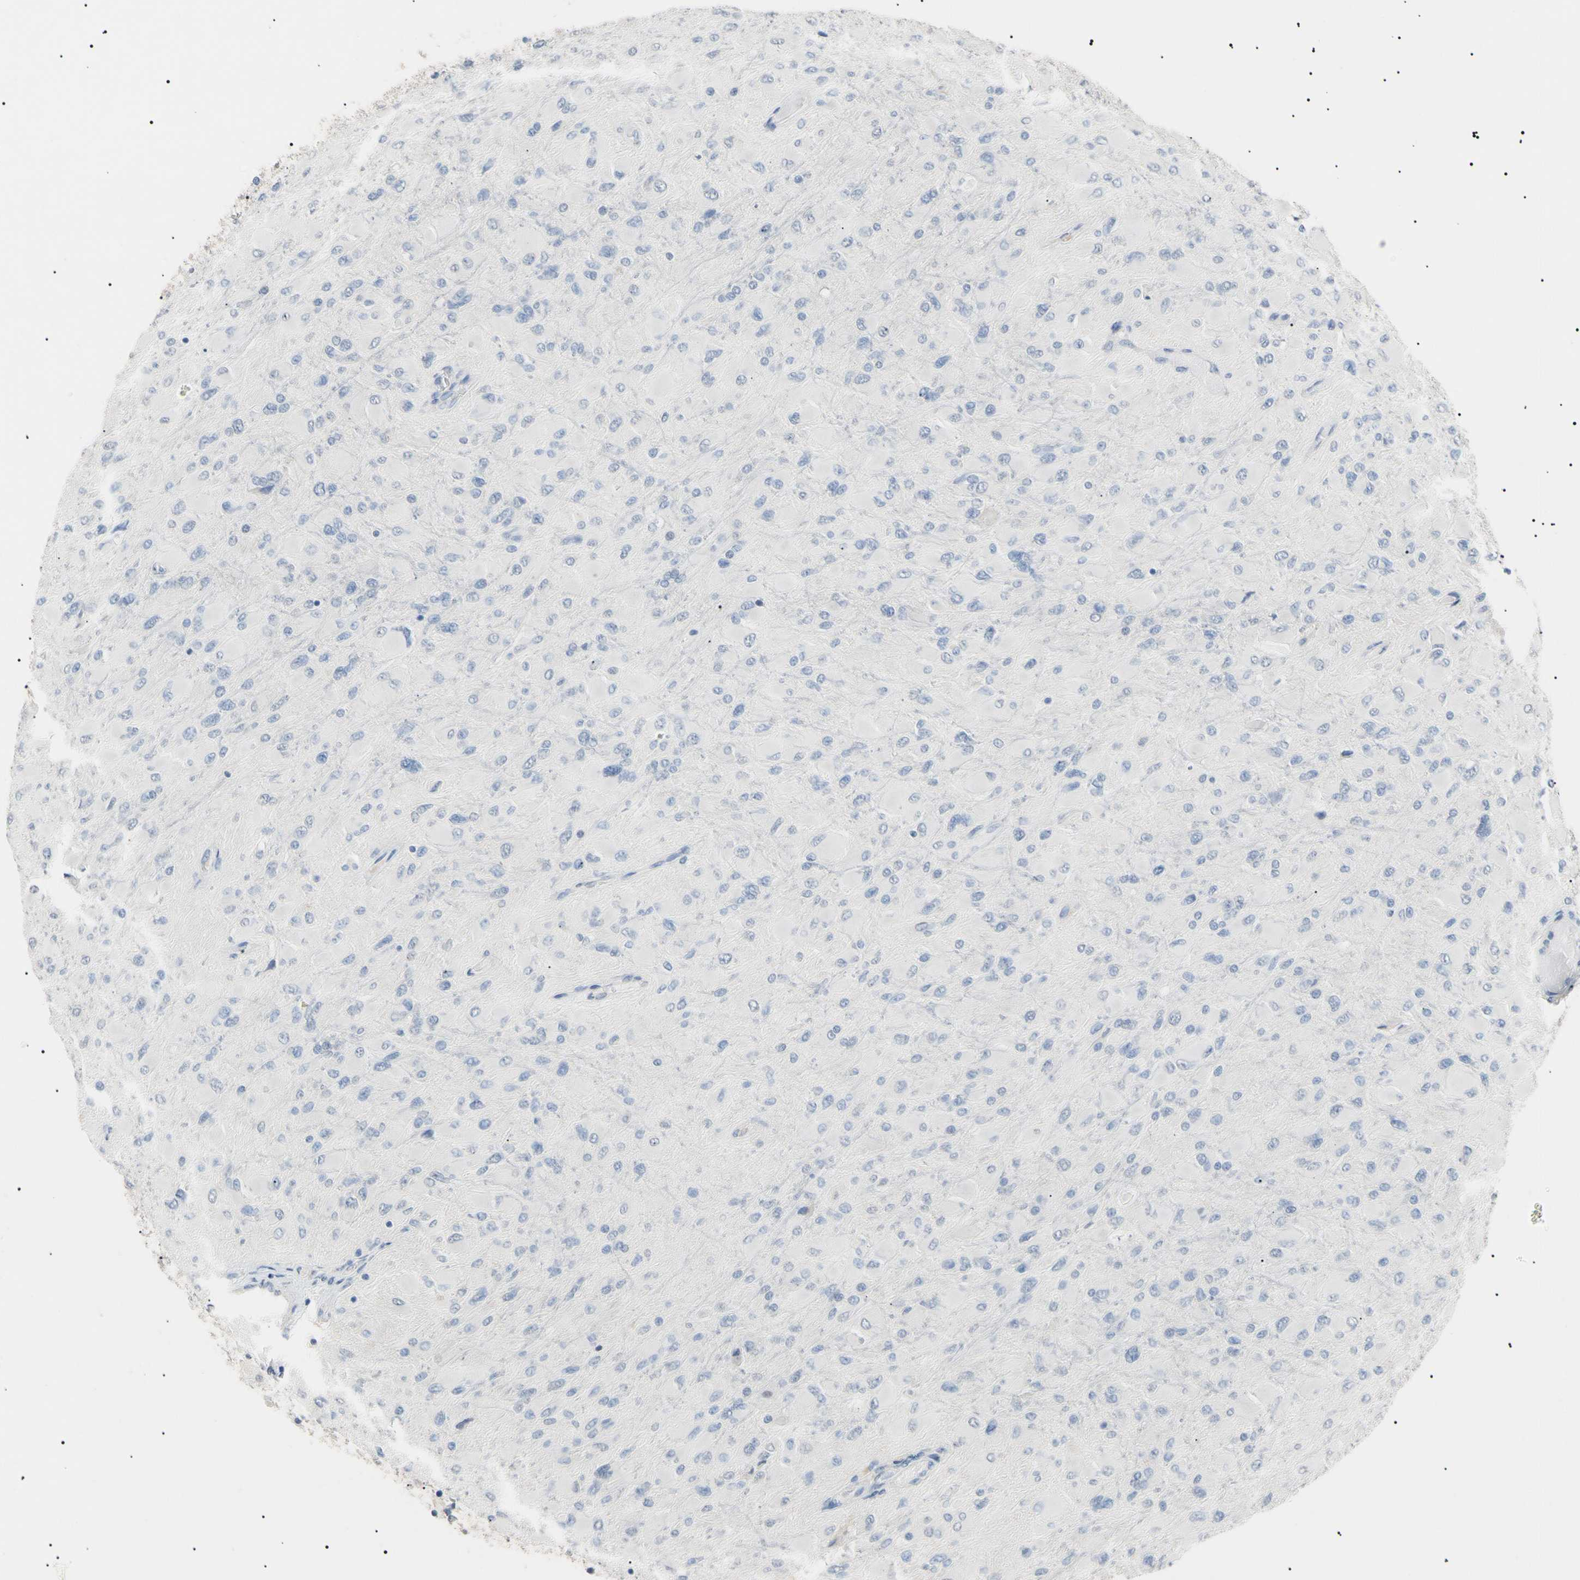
{"staining": {"intensity": "negative", "quantity": "none", "location": "none"}, "tissue": "glioma", "cell_type": "Tumor cells", "image_type": "cancer", "snomed": [{"axis": "morphology", "description": "Glioma, malignant, High grade"}, {"axis": "topography", "description": "Cerebral cortex"}], "caption": "Tumor cells show no significant expression in glioma.", "gene": "CGB3", "patient": {"sex": "female", "age": 36}}